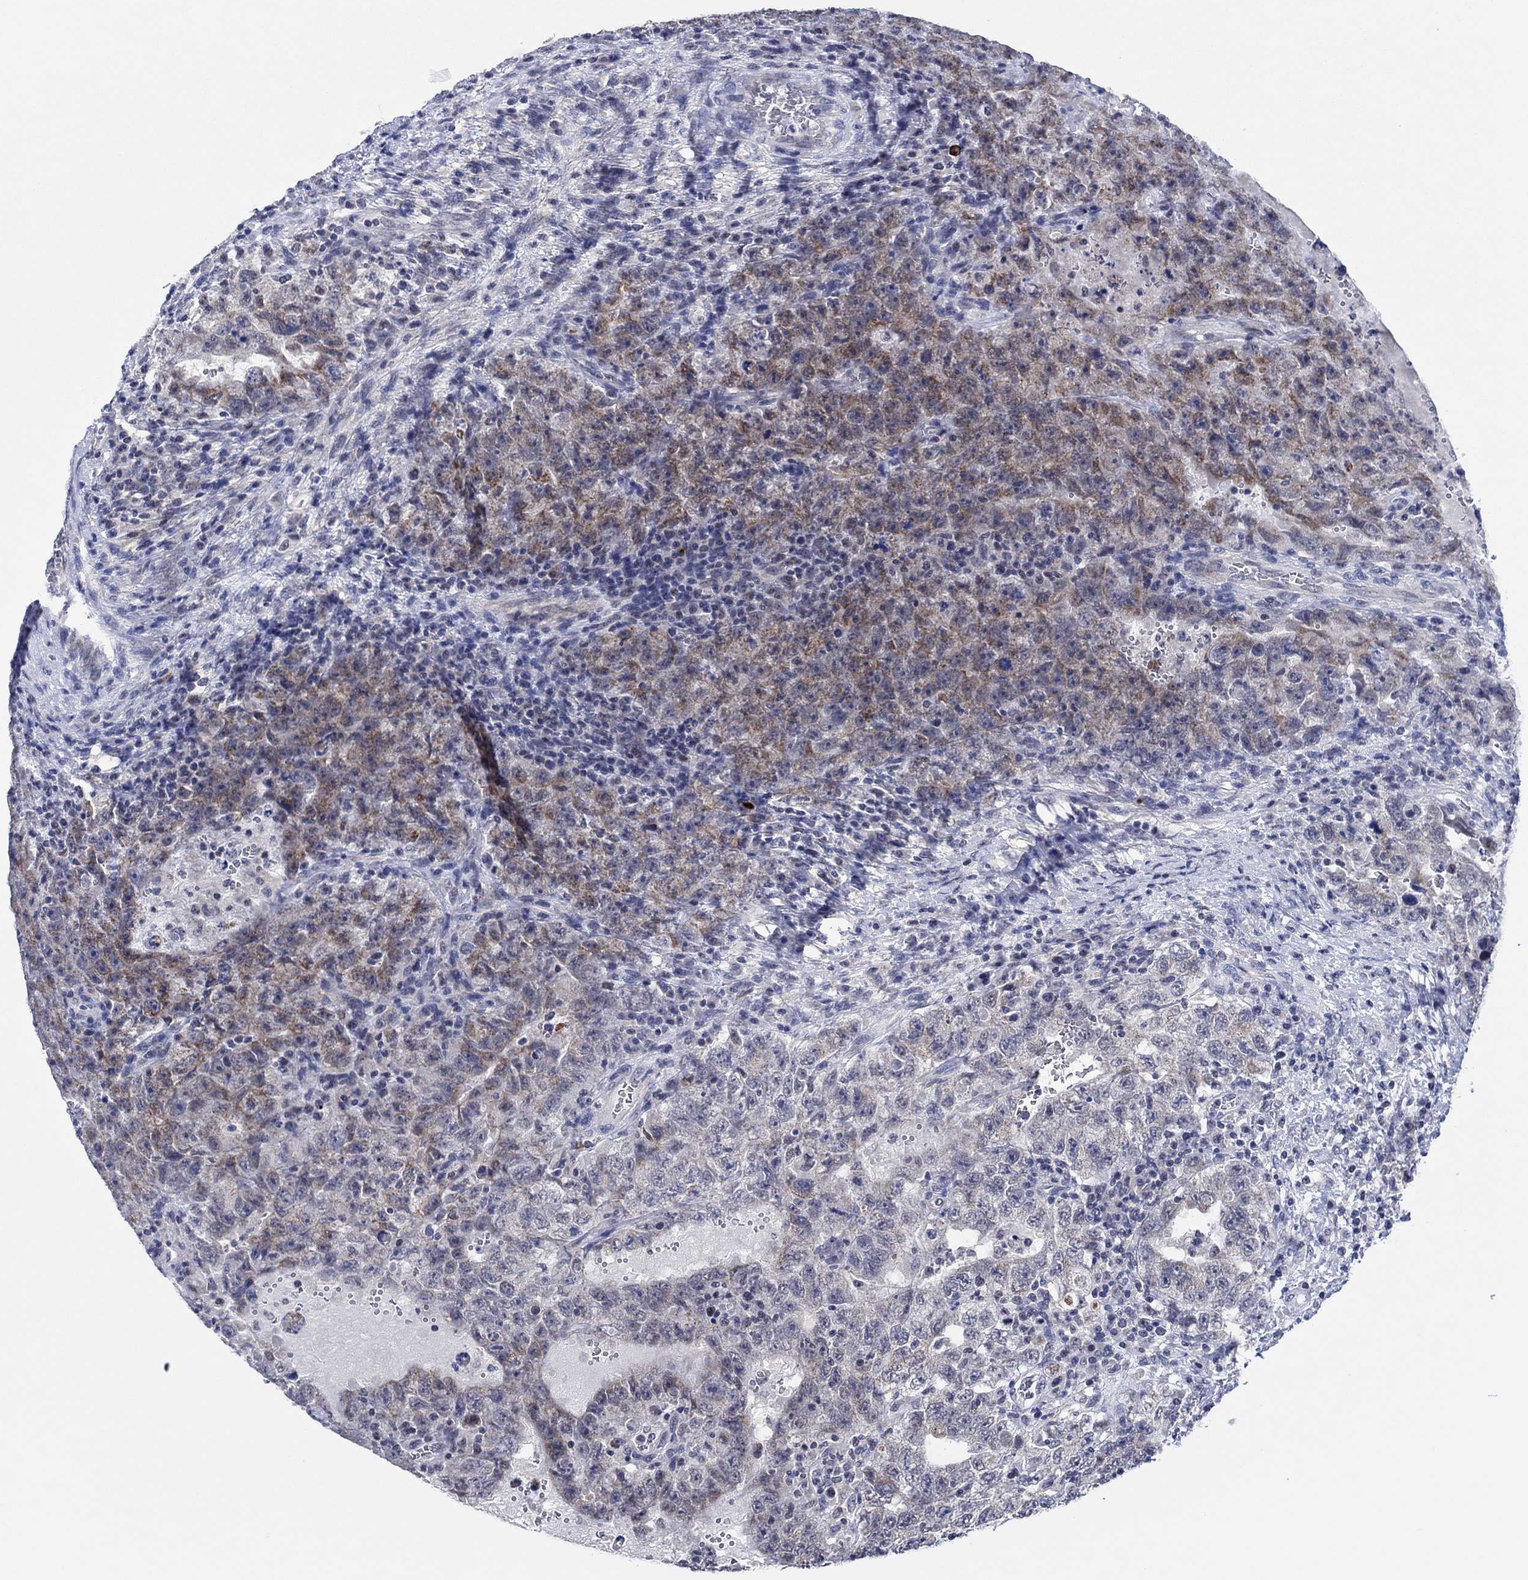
{"staining": {"intensity": "moderate", "quantity": "<25%", "location": "cytoplasmic/membranous"}, "tissue": "testis cancer", "cell_type": "Tumor cells", "image_type": "cancer", "snomed": [{"axis": "morphology", "description": "Carcinoma, Embryonal, NOS"}, {"axis": "topography", "description": "Testis"}], "caption": "This histopathology image displays immunohistochemistry (IHC) staining of testis cancer, with low moderate cytoplasmic/membranous staining in about <25% of tumor cells.", "gene": "PRRT3", "patient": {"sex": "male", "age": 26}}